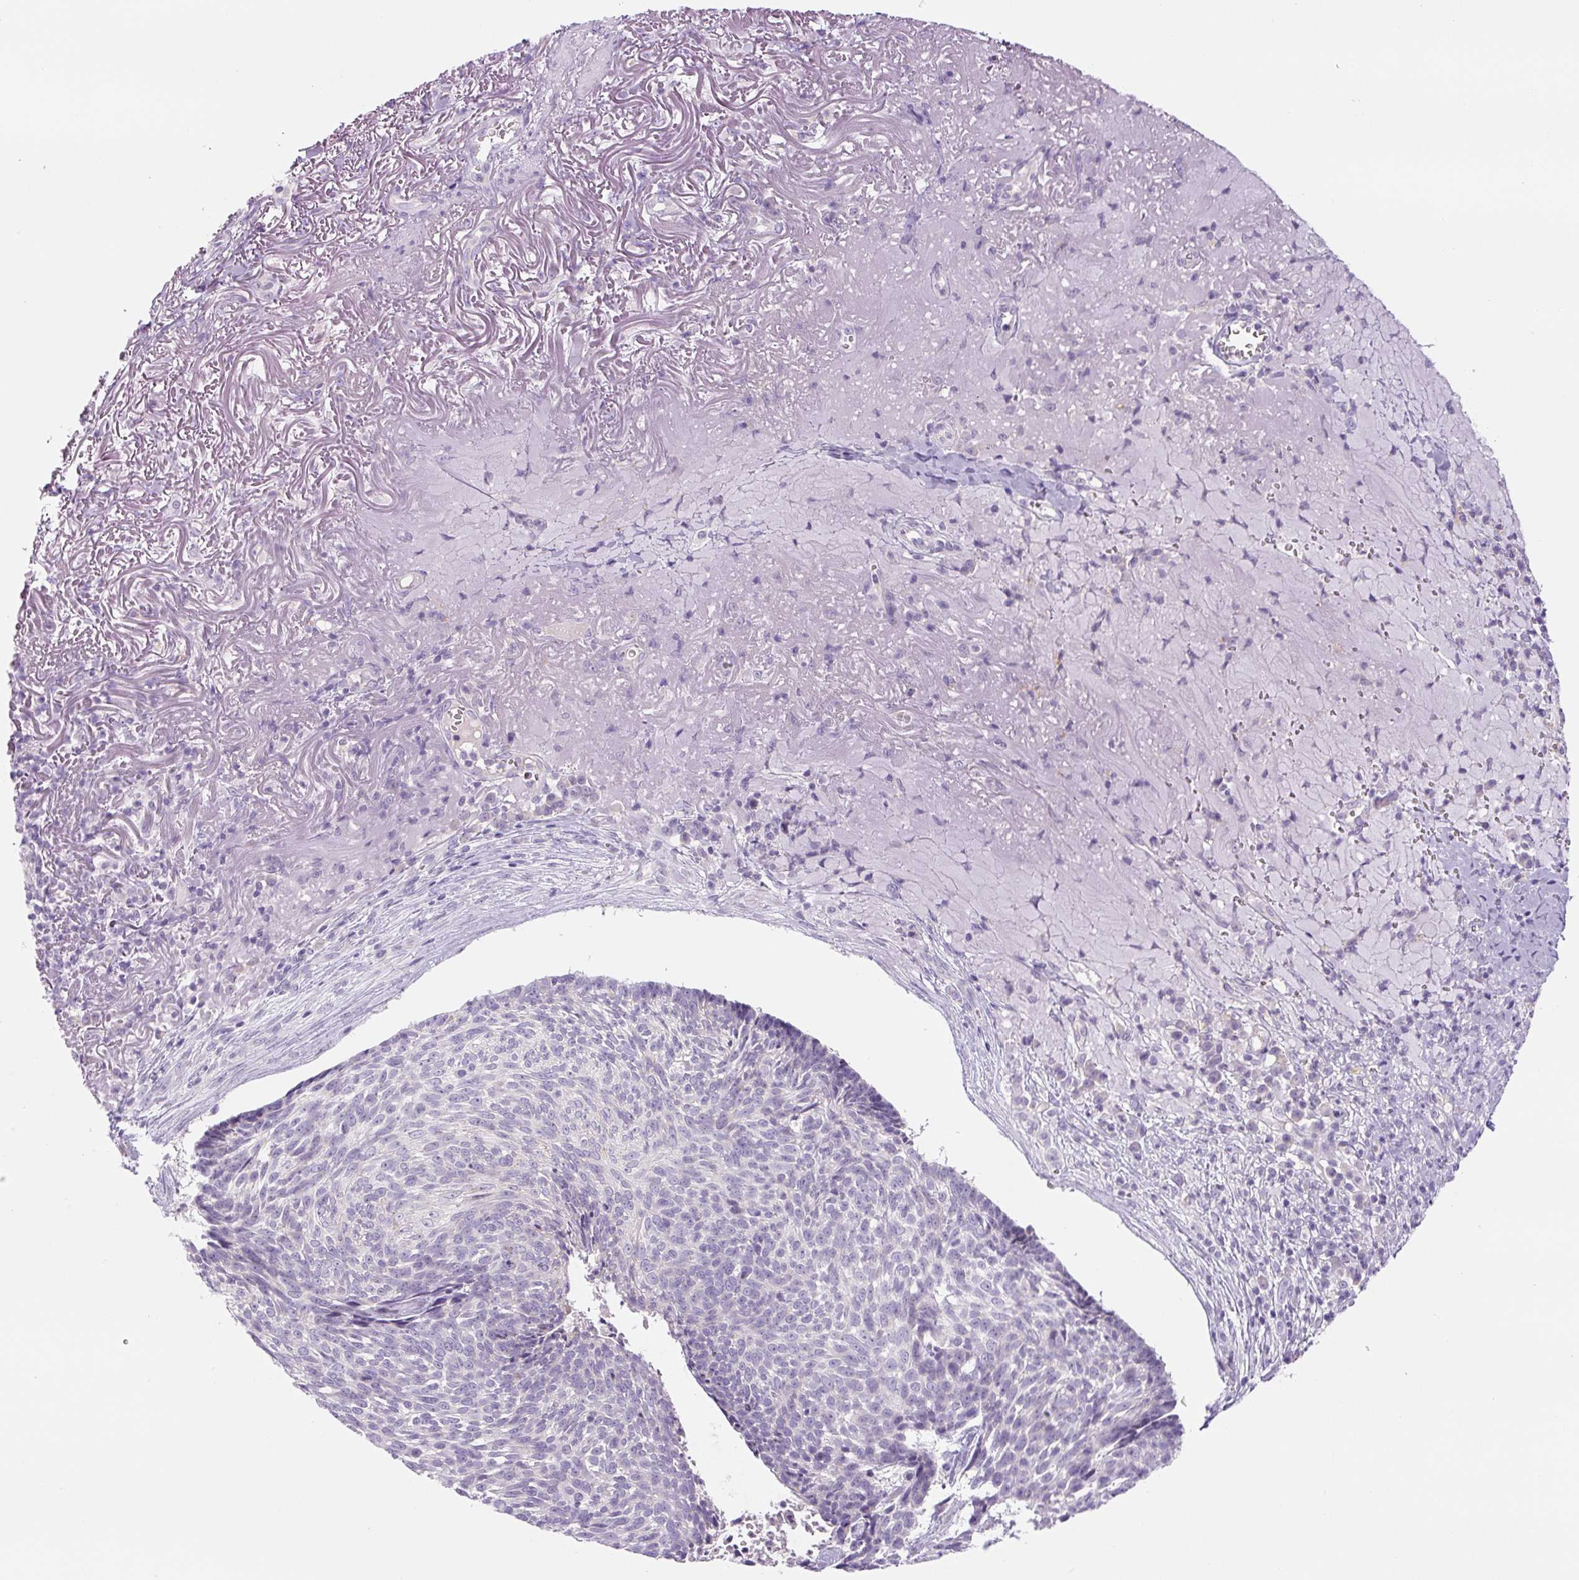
{"staining": {"intensity": "negative", "quantity": "none", "location": "none"}, "tissue": "skin cancer", "cell_type": "Tumor cells", "image_type": "cancer", "snomed": [{"axis": "morphology", "description": "Basal cell carcinoma"}, {"axis": "topography", "description": "Skin"}, {"axis": "topography", "description": "Skin of face"}], "caption": "Tumor cells show no significant positivity in skin cancer.", "gene": "YIF1B", "patient": {"sex": "female", "age": 95}}